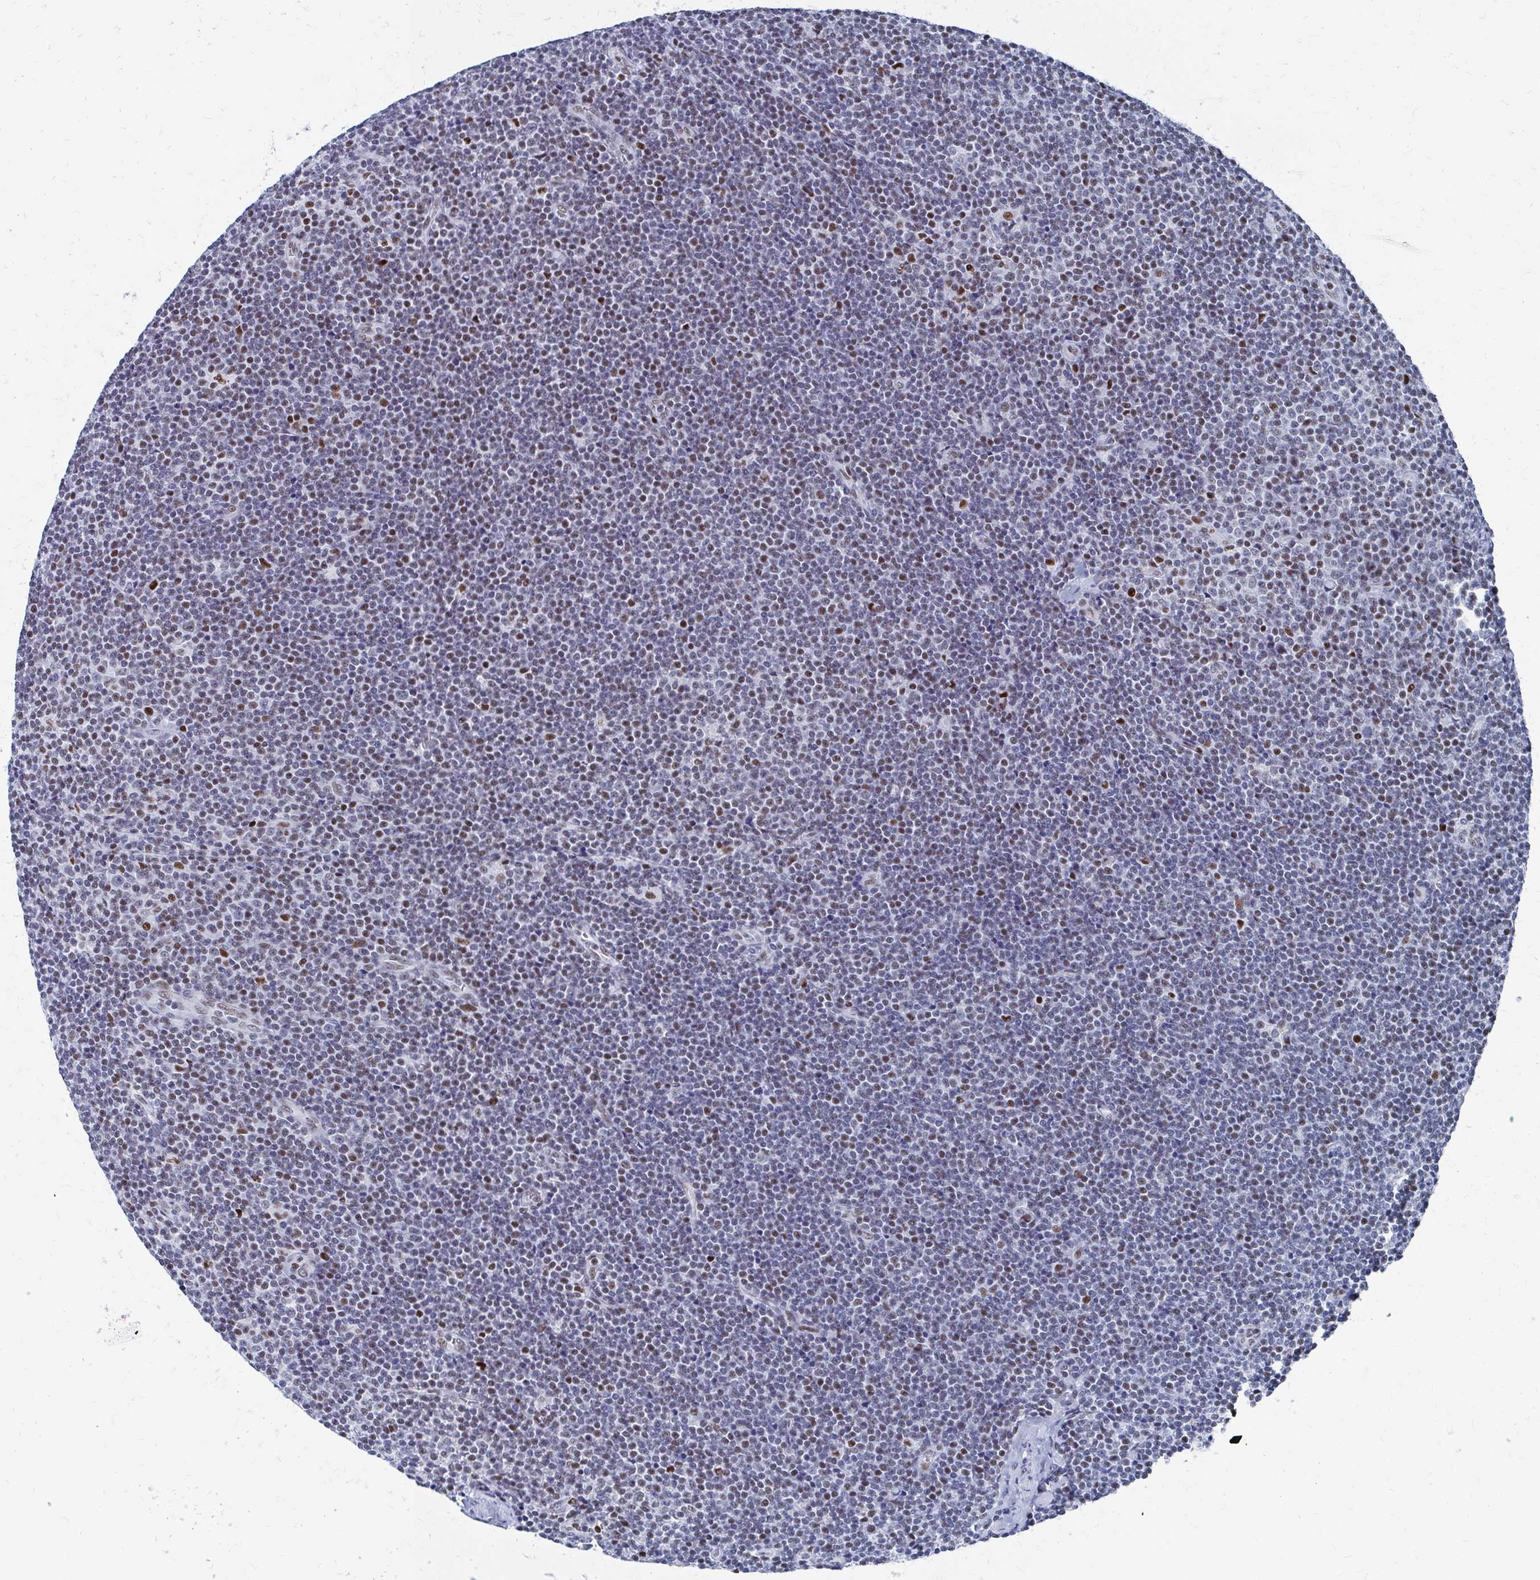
{"staining": {"intensity": "moderate", "quantity": "25%-75%", "location": "nuclear"}, "tissue": "lymphoma", "cell_type": "Tumor cells", "image_type": "cancer", "snomed": [{"axis": "morphology", "description": "Malignant lymphoma, non-Hodgkin's type, Low grade"}, {"axis": "topography", "description": "Lymph node"}], "caption": "Lymphoma stained with a protein marker reveals moderate staining in tumor cells.", "gene": "CDIN1", "patient": {"sex": "male", "age": 48}}